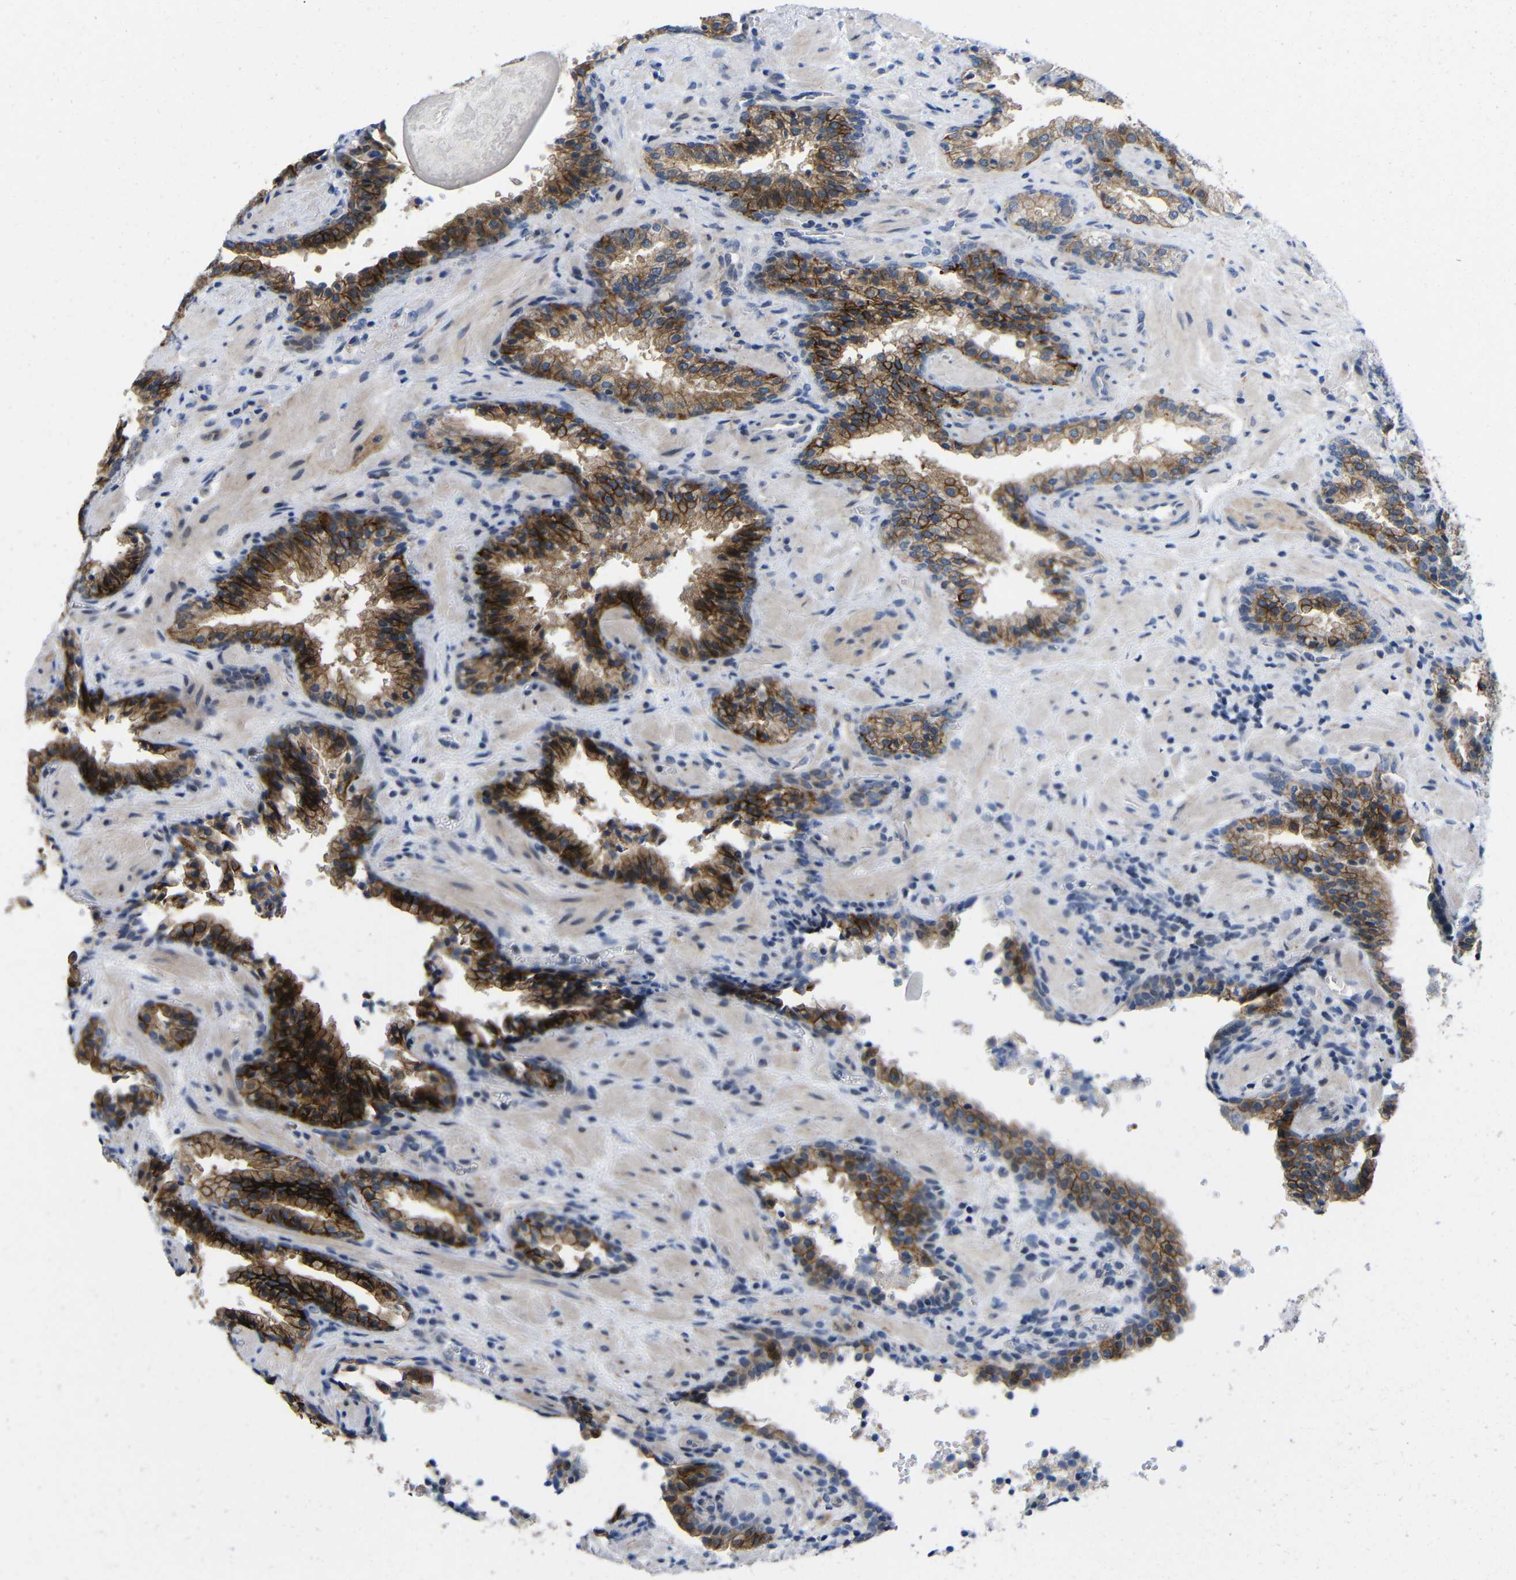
{"staining": {"intensity": "strong", "quantity": "25%-75%", "location": "cytoplasmic/membranous"}, "tissue": "prostate cancer", "cell_type": "Tumor cells", "image_type": "cancer", "snomed": [{"axis": "morphology", "description": "Adenocarcinoma, High grade"}, {"axis": "topography", "description": "Prostate"}], "caption": "Human prostate cancer (high-grade adenocarcinoma) stained with a brown dye displays strong cytoplasmic/membranous positive staining in approximately 25%-75% of tumor cells.", "gene": "CMTM1", "patient": {"sex": "male", "age": 58}}